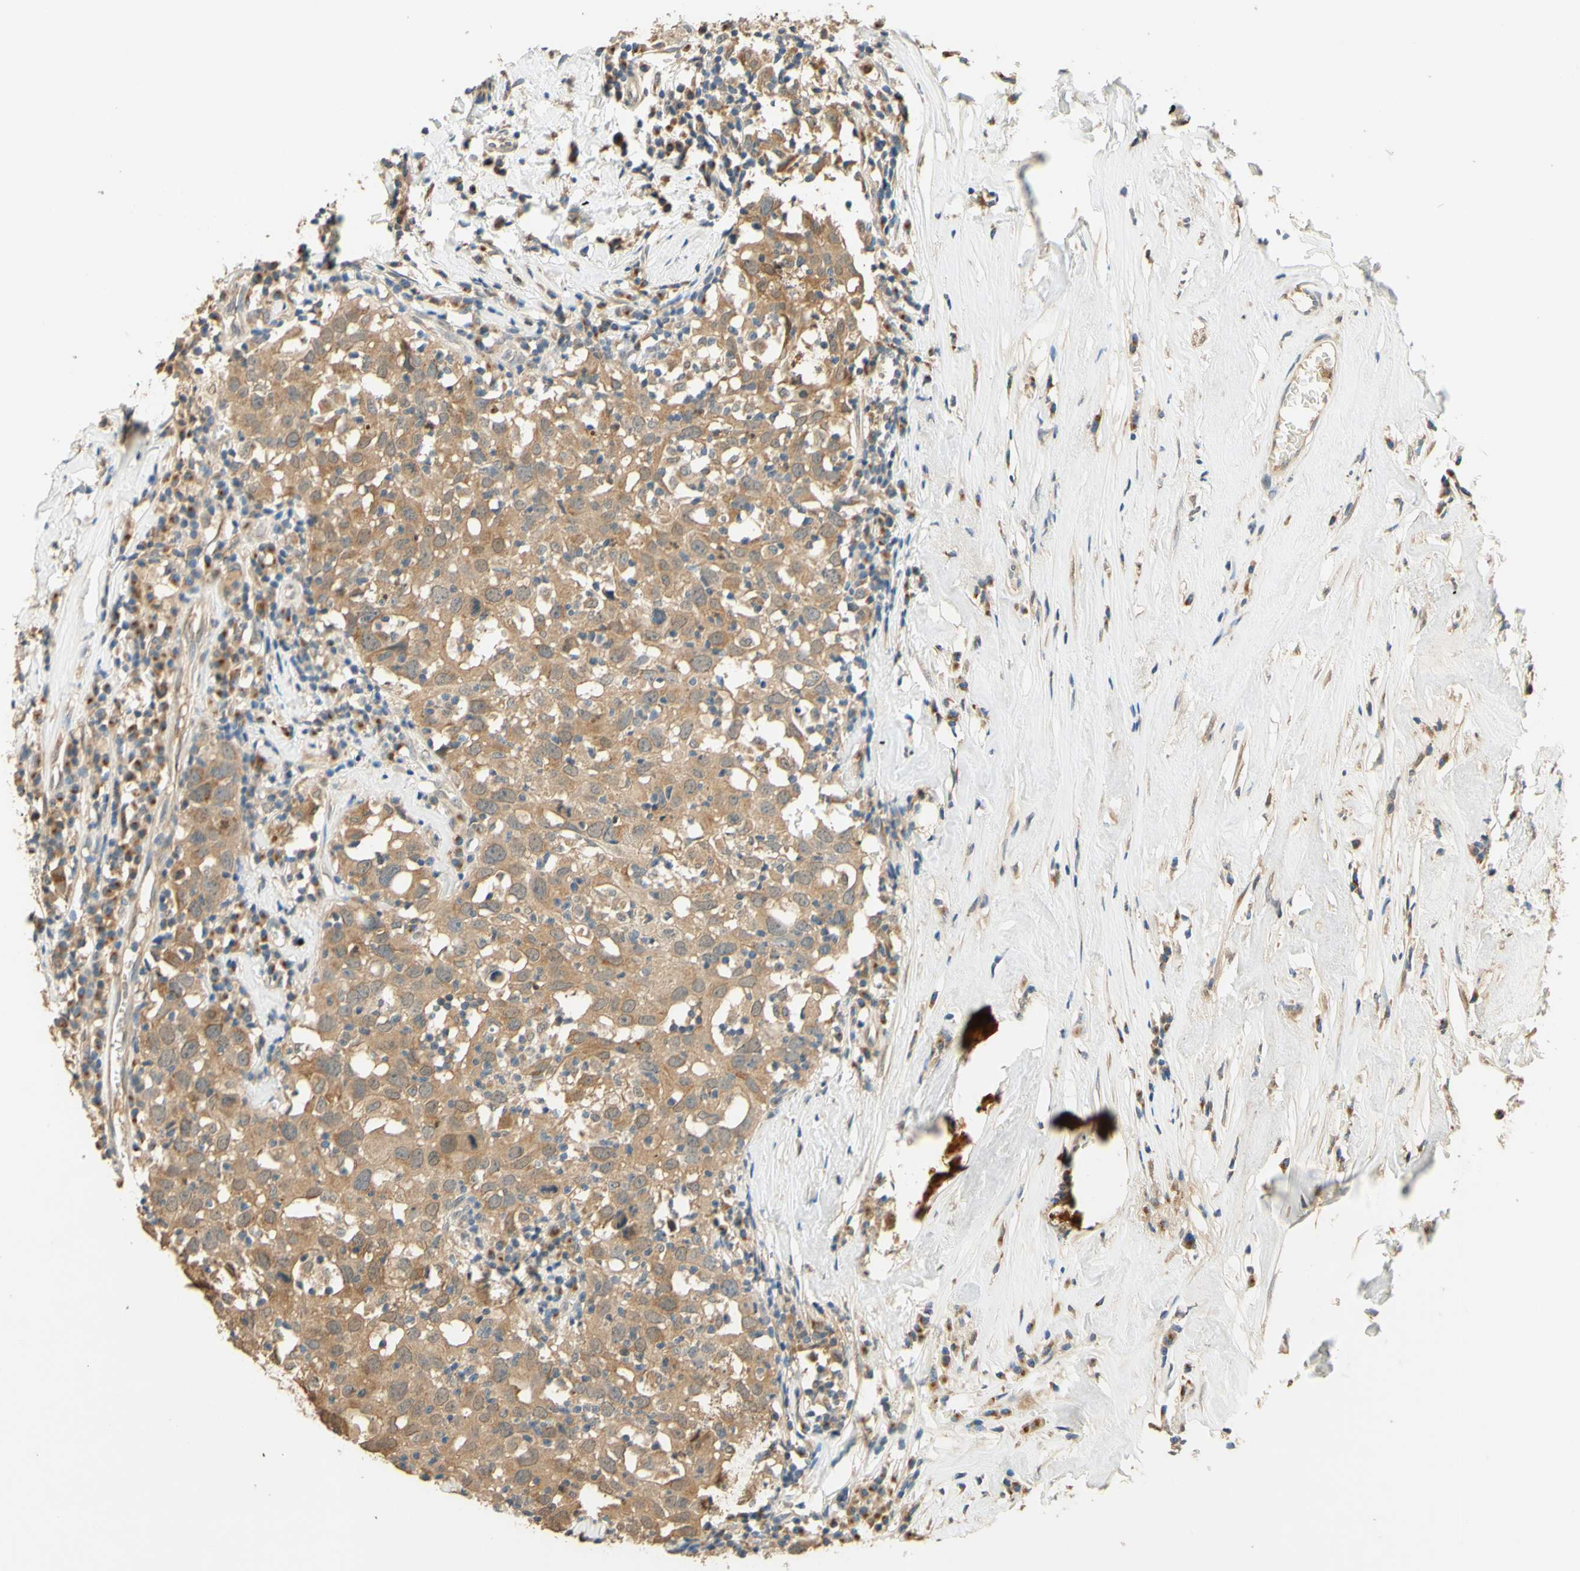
{"staining": {"intensity": "moderate", "quantity": ">75%", "location": "cytoplasmic/membranous"}, "tissue": "head and neck cancer", "cell_type": "Tumor cells", "image_type": "cancer", "snomed": [{"axis": "morphology", "description": "Adenocarcinoma, NOS"}, {"axis": "topography", "description": "Salivary gland"}, {"axis": "topography", "description": "Head-Neck"}], "caption": "Head and neck cancer (adenocarcinoma) was stained to show a protein in brown. There is medium levels of moderate cytoplasmic/membranous staining in approximately >75% of tumor cells. (DAB (3,3'-diaminobenzidine) = brown stain, brightfield microscopy at high magnification).", "gene": "ENTREP2", "patient": {"sex": "female", "age": 65}}